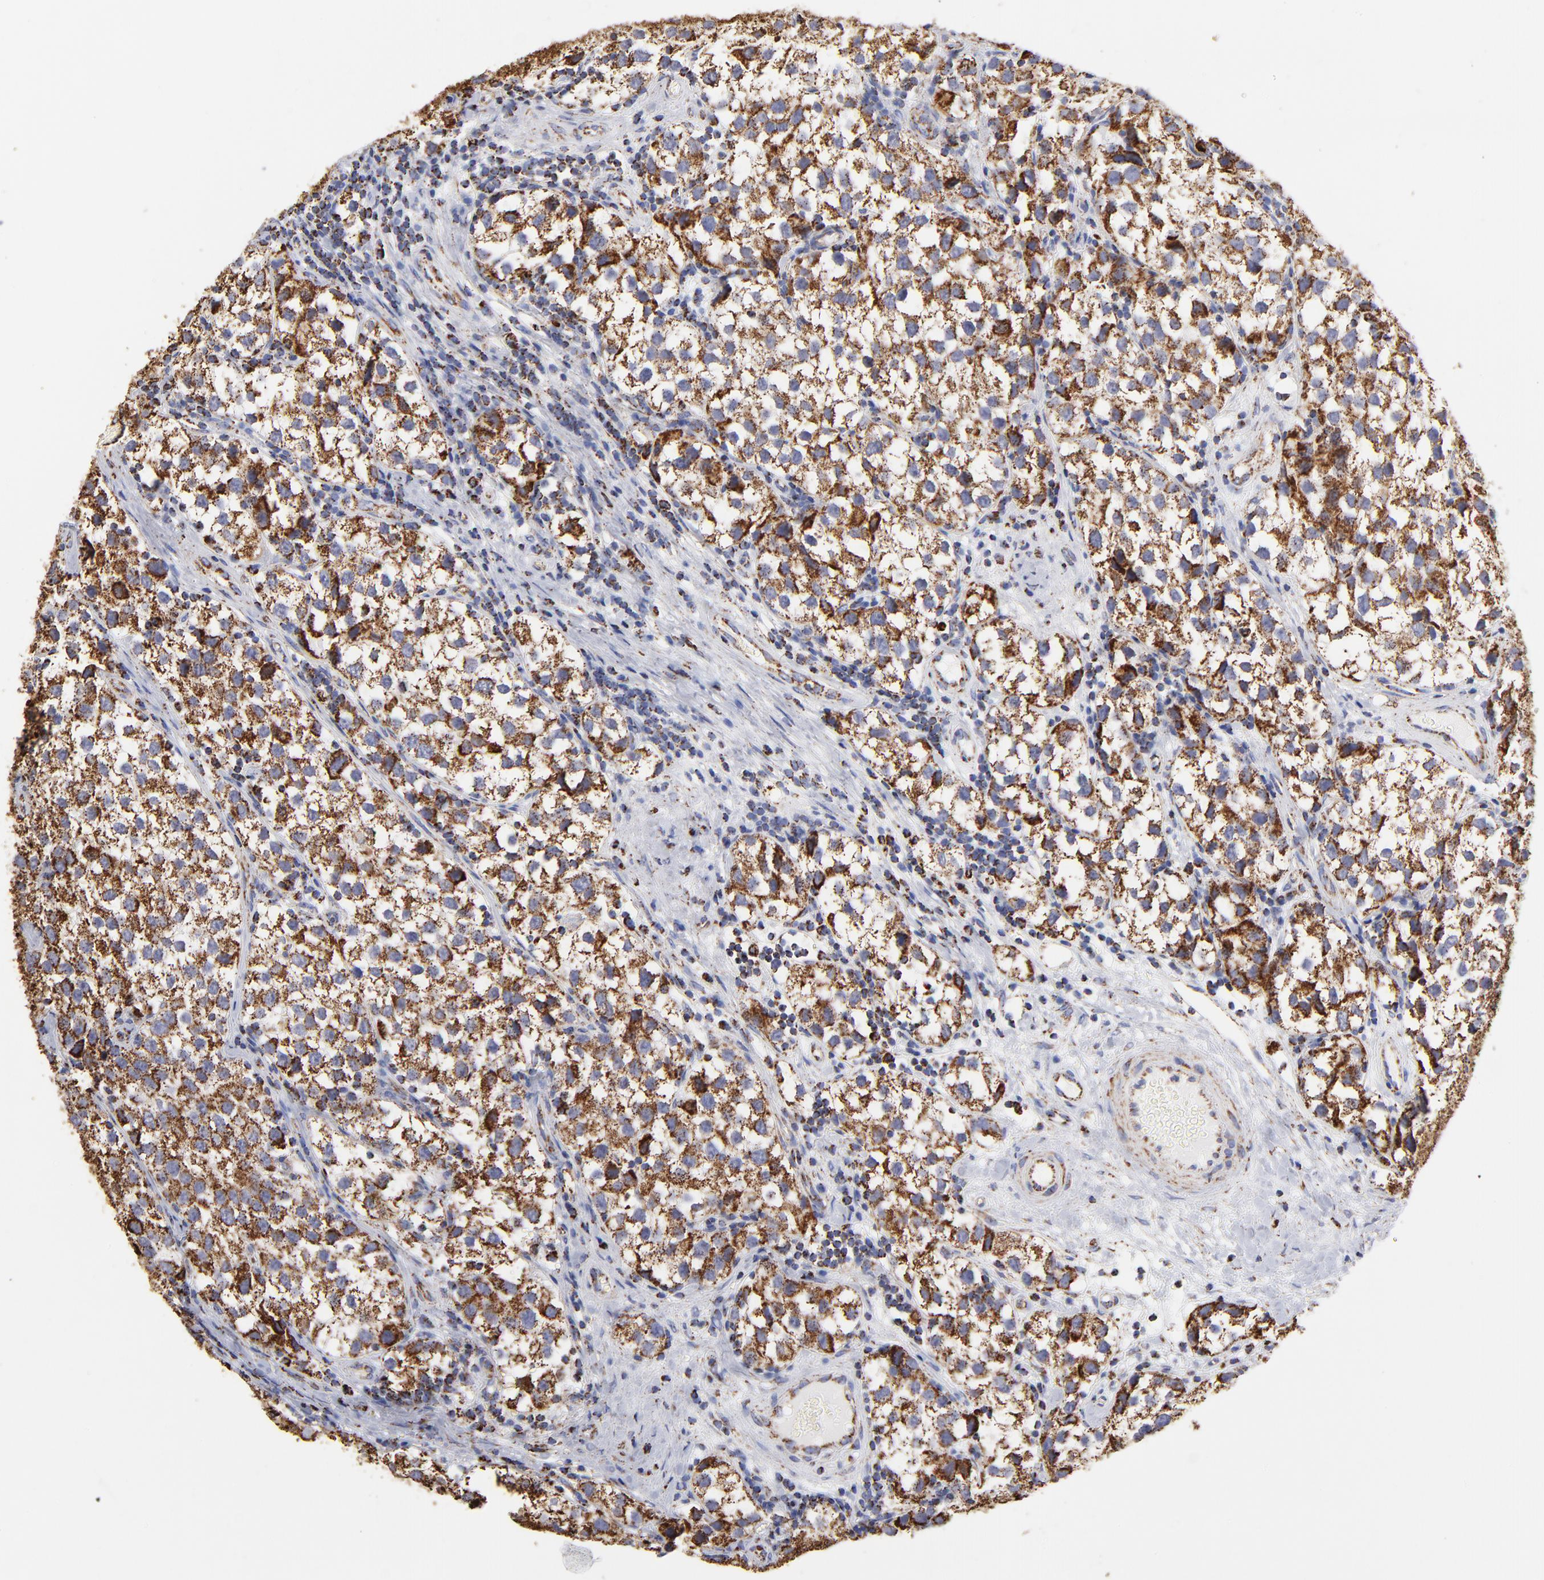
{"staining": {"intensity": "strong", "quantity": ">75%", "location": "cytoplasmic/membranous"}, "tissue": "testis cancer", "cell_type": "Tumor cells", "image_type": "cancer", "snomed": [{"axis": "morphology", "description": "Seminoma, NOS"}, {"axis": "topography", "description": "Testis"}], "caption": "An immunohistochemistry micrograph of tumor tissue is shown. Protein staining in brown highlights strong cytoplasmic/membranous positivity in seminoma (testis) within tumor cells.", "gene": "PHB1", "patient": {"sex": "male", "age": 39}}